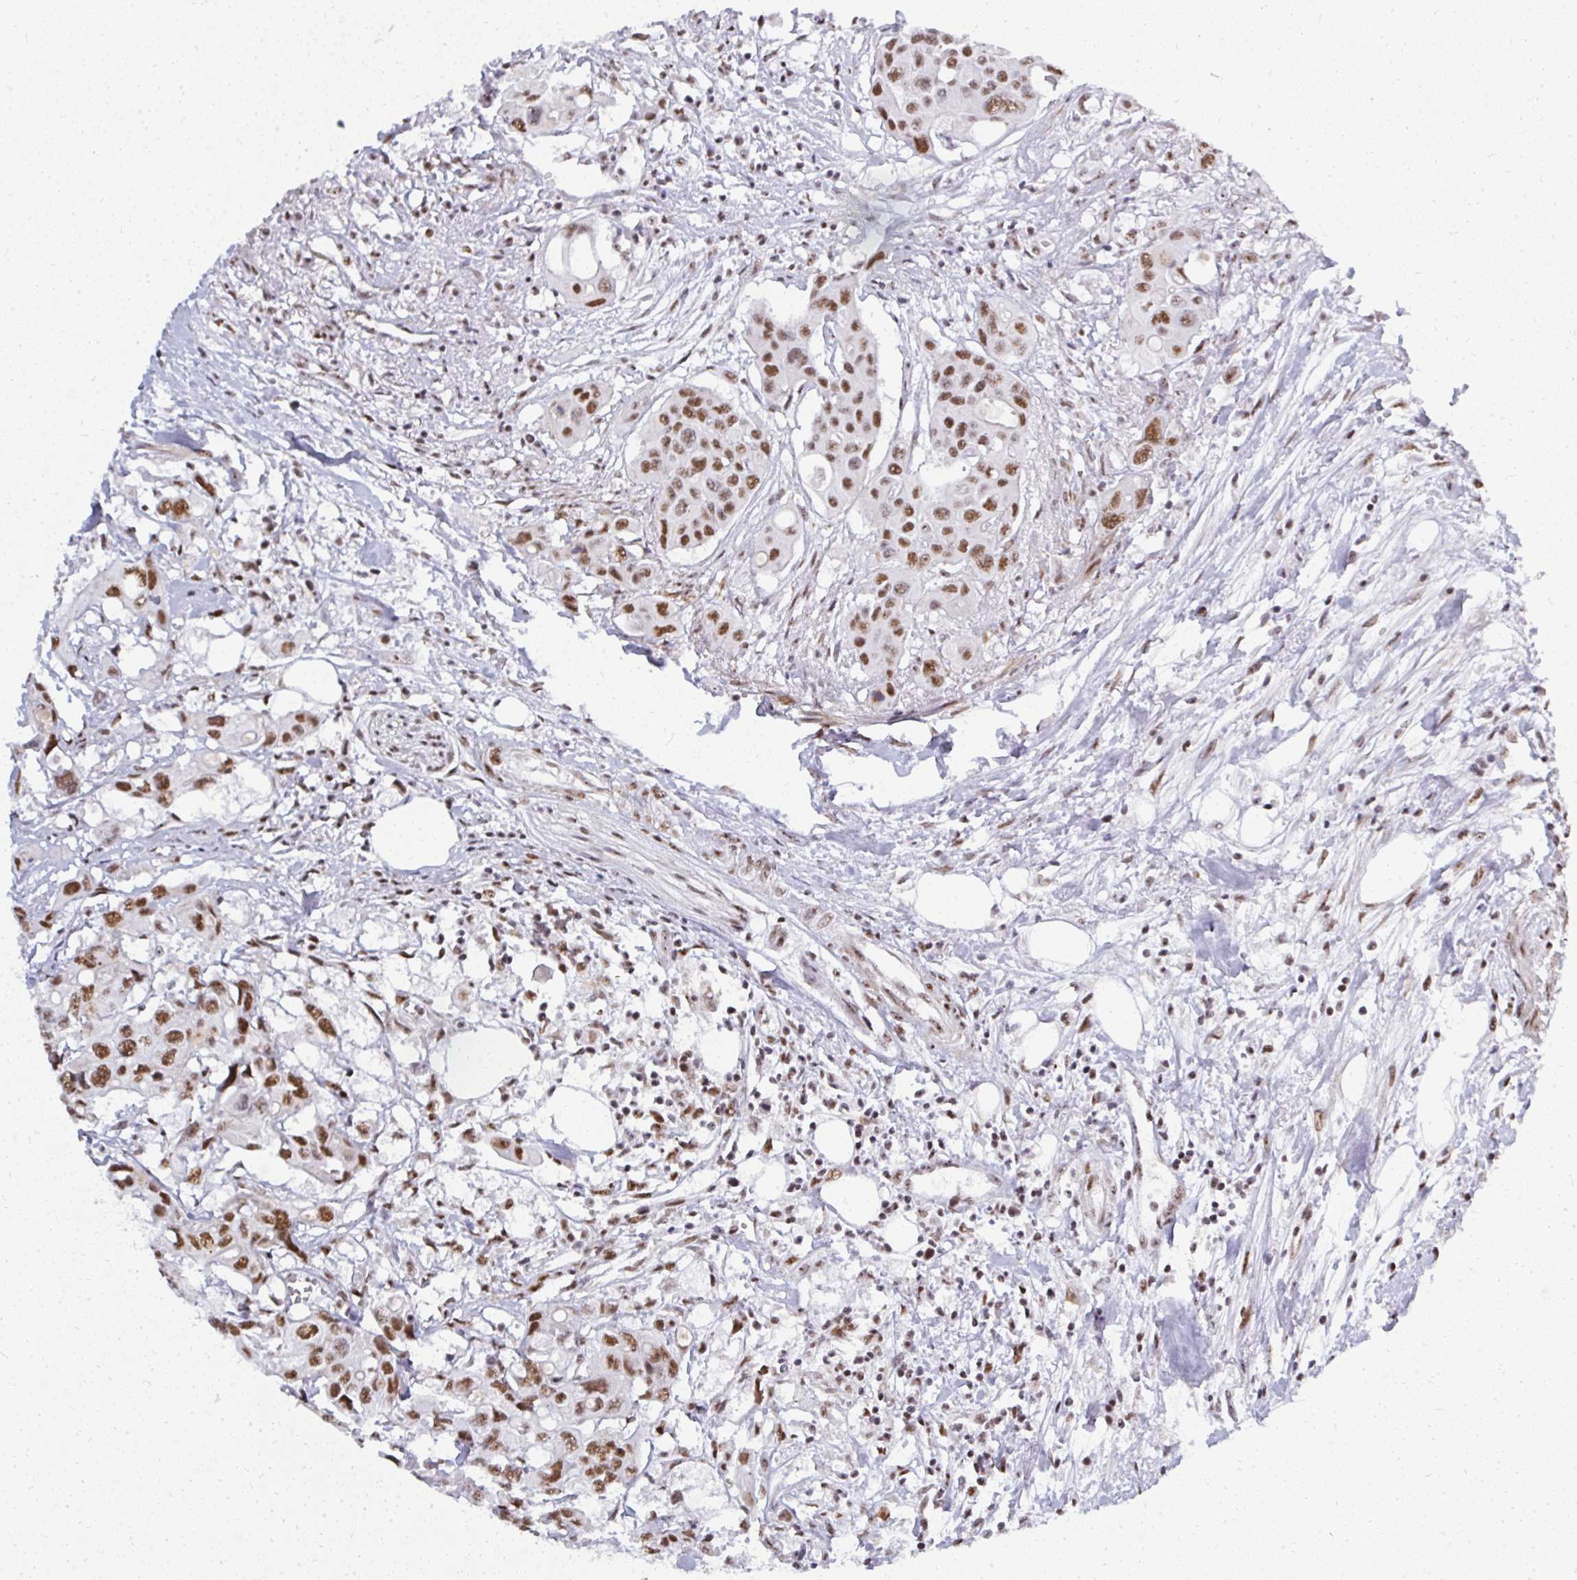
{"staining": {"intensity": "moderate", "quantity": ">75%", "location": "nuclear"}, "tissue": "colorectal cancer", "cell_type": "Tumor cells", "image_type": "cancer", "snomed": [{"axis": "morphology", "description": "Adenocarcinoma, NOS"}, {"axis": "topography", "description": "Colon"}], "caption": "Colorectal adenocarcinoma tissue reveals moderate nuclear staining in approximately >75% of tumor cells, visualized by immunohistochemistry.", "gene": "SIRT7", "patient": {"sex": "male", "age": 77}}